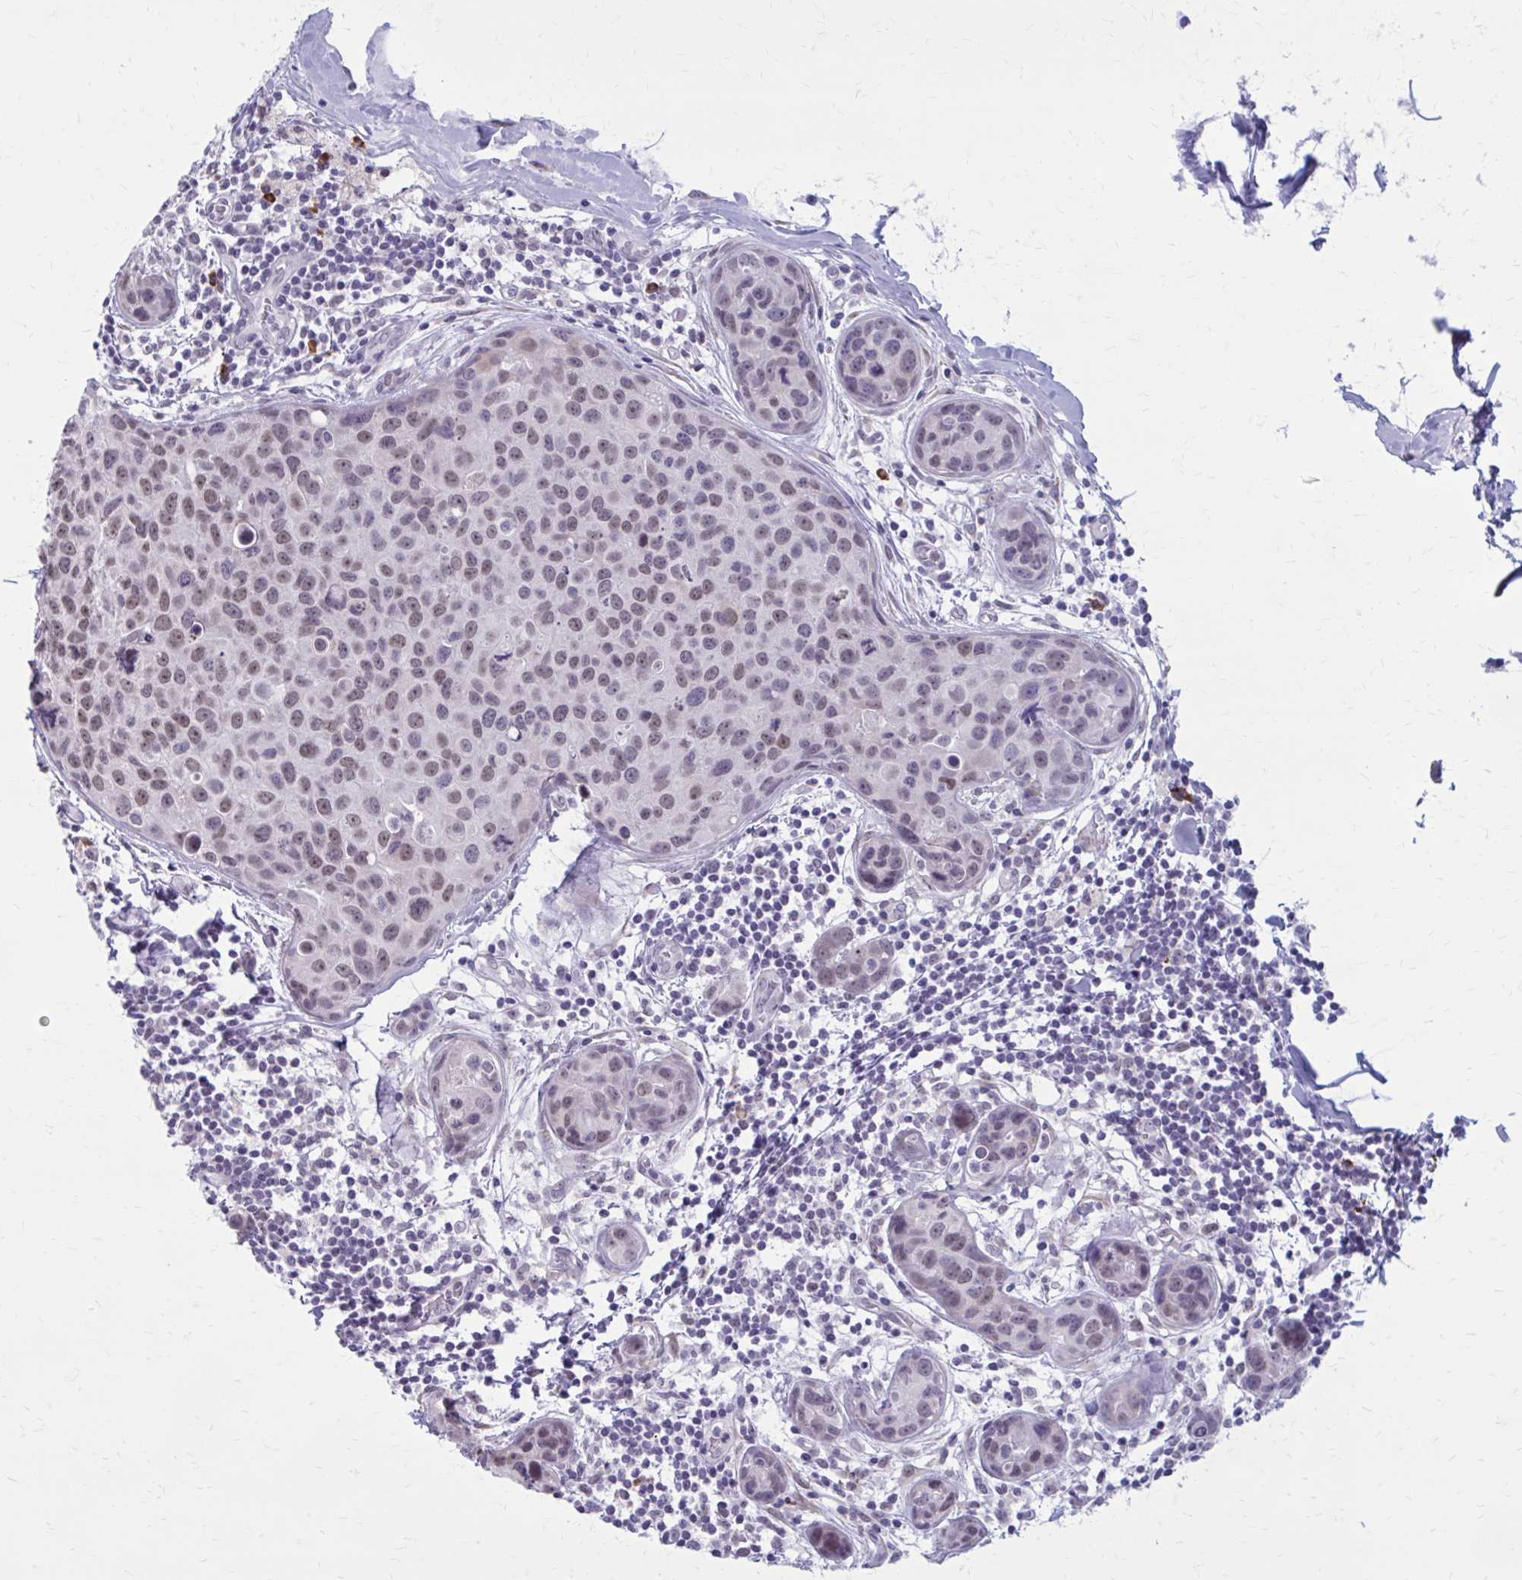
{"staining": {"intensity": "weak", "quantity": ">75%", "location": "nuclear"}, "tissue": "breast cancer", "cell_type": "Tumor cells", "image_type": "cancer", "snomed": [{"axis": "morphology", "description": "Duct carcinoma"}, {"axis": "topography", "description": "Breast"}], "caption": "Immunohistochemistry (IHC) micrograph of human invasive ductal carcinoma (breast) stained for a protein (brown), which reveals low levels of weak nuclear expression in about >75% of tumor cells.", "gene": "PROSER1", "patient": {"sex": "female", "age": 24}}